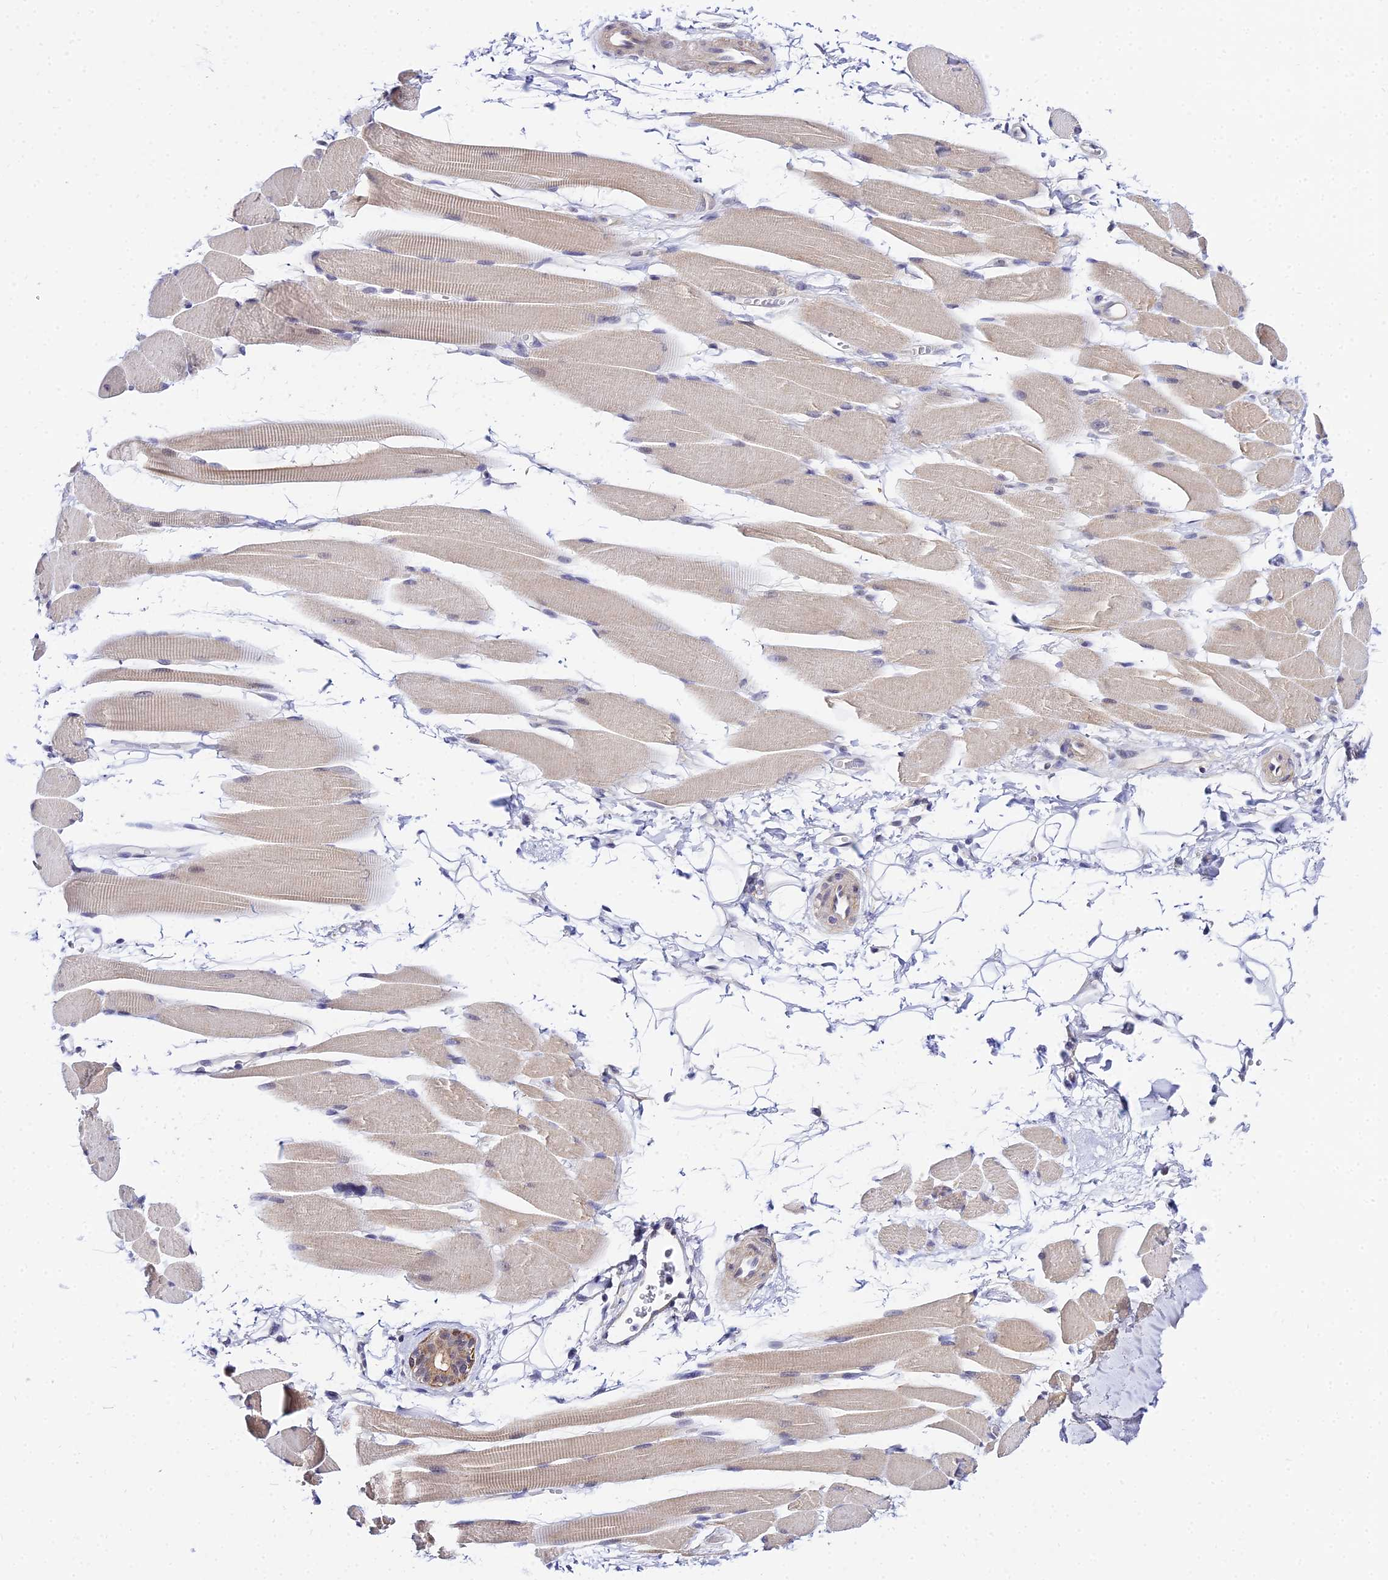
{"staining": {"intensity": "weak", "quantity": "<25%", "location": "cytoplasmic/membranous"}, "tissue": "skeletal muscle", "cell_type": "Myocytes", "image_type": "normal", "snomed": [{"axis": "morphology", "description": "Normal tissue, NOS"}, {"axis": "topography", "description": "Skeletal muscle"}, {"axis": "topography", "description": "Oral tissue"}, {"axis": "topography", "description": "Peripheral nerve tissue"}], "caption": "Immunohistochemistry of unremarkable human skeletal muscle reveals no expression in myocytes.", "gene": "ZNF628", "patient": {"sex": "female", "age": 84}}